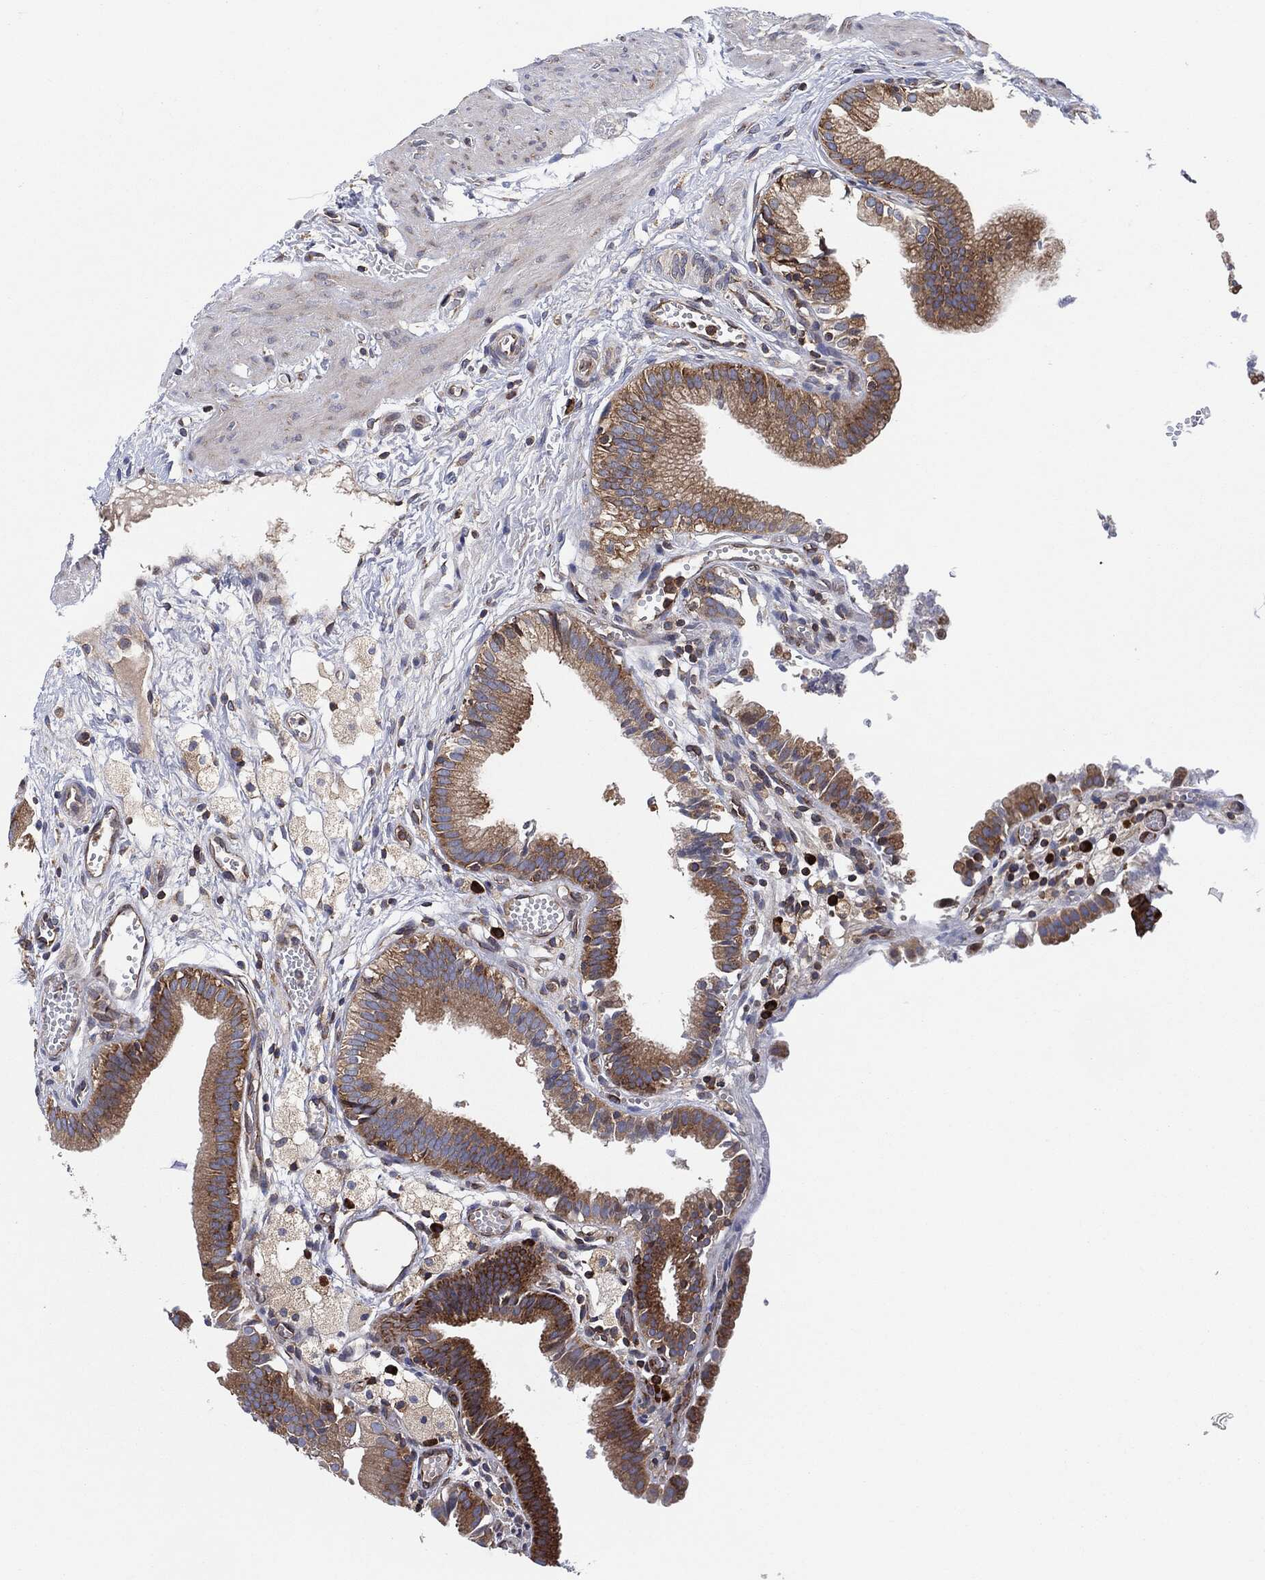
{"staining": {"intensity": "moderate", "quantity": ">75%", "location": "cytoplasmic/membranous"}, "tissue": "gallbladder", "cell_type": "Glandular cells", "image_type": "normal", "snomed": [{"axis": "morphology", "description": "Normal tissue, NOS"}, {"axis": "topography", "description": "Gallbladder"}], "caption": "About >75% of glandular cells in normal human gallbladder exhibit moderate cytoplasmic/membranous protein staining as visualized by brown immunohistochemical staining.", "gene": "EIF2S2", "patient": {"sex": "female", "age": 24}}